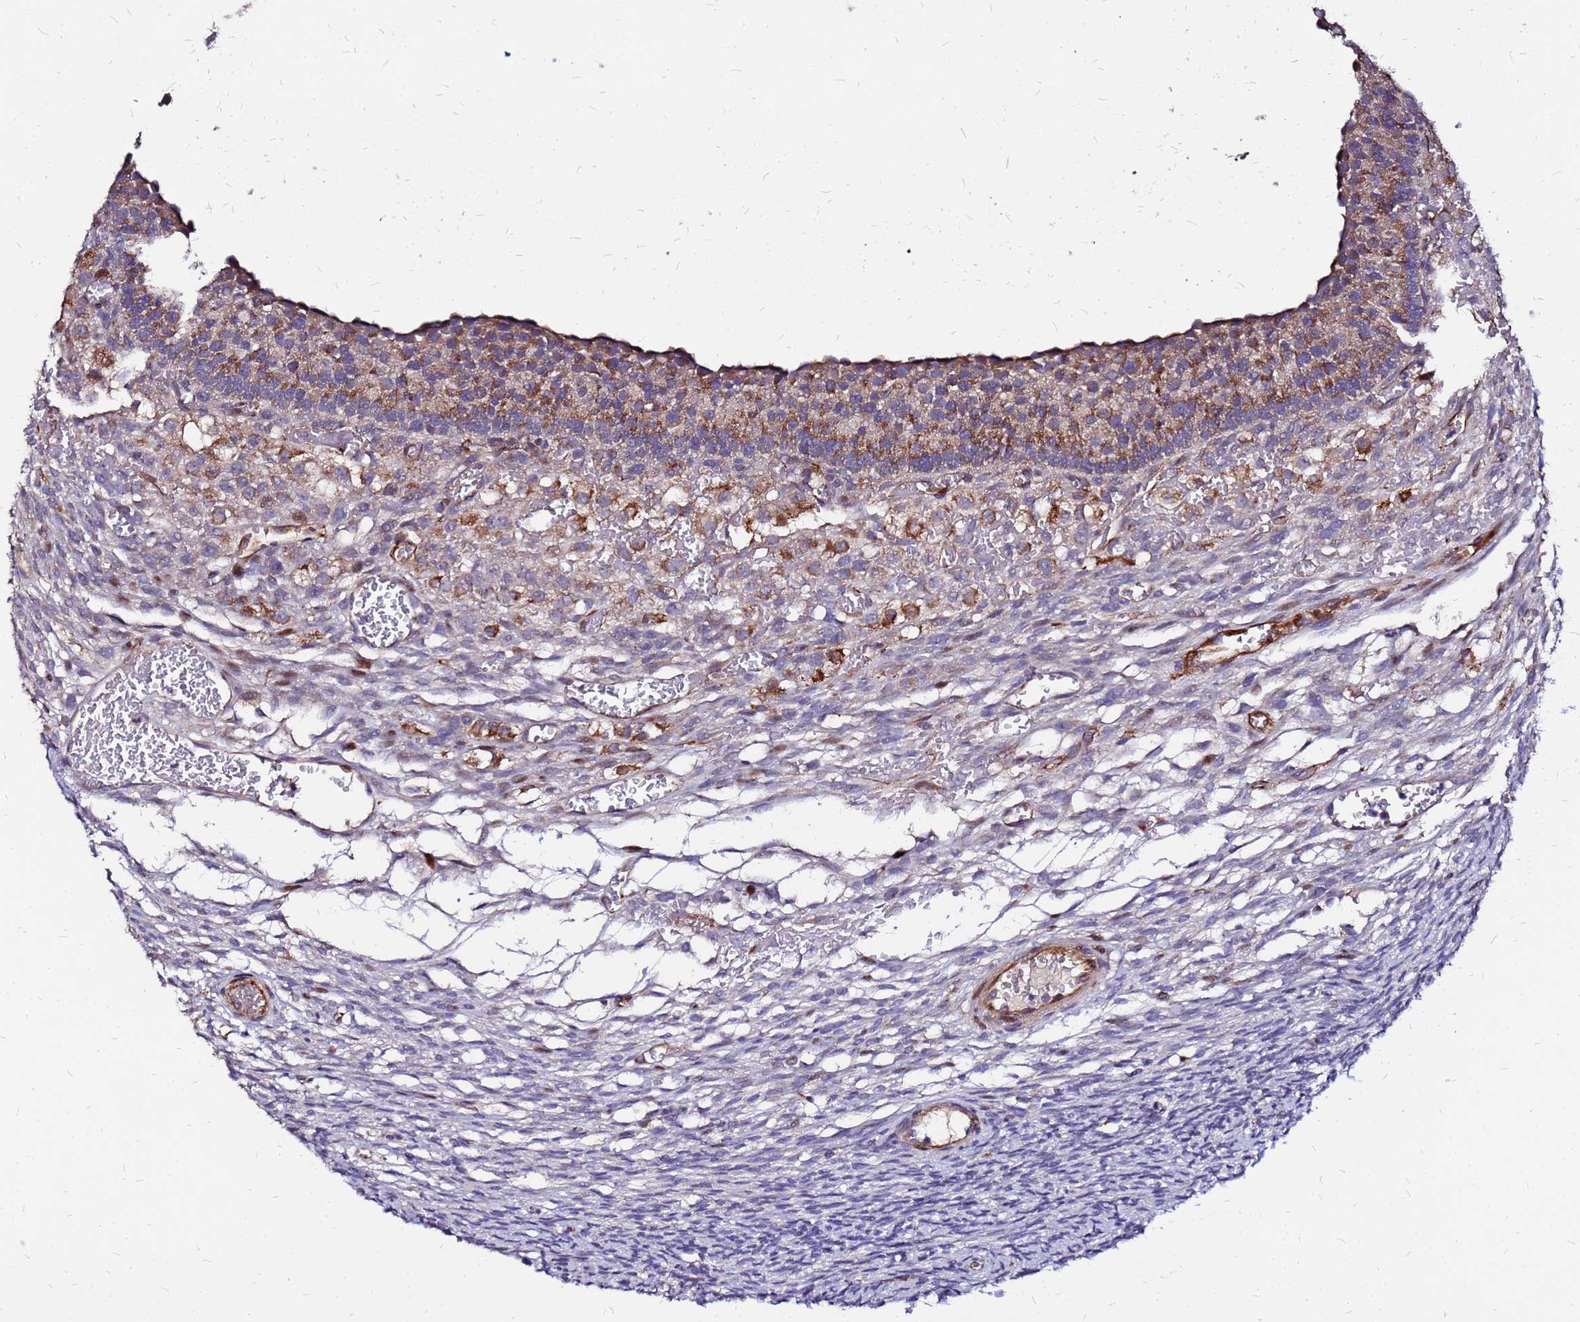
{"staining": {"intensity": "moderate", "quantity": "<25%", "location": "cytoplasmic/membranous"}, "tissue": "ovary", "cell_type": "Ovarian stroma cells", "image_type": "normal", "snomed": [{"axis": "morphology", "description": "Normal tissue, NOS"}, {"axis": "topography", "description": "Ovary"}], "caption": "Brown immunohistochemical staining in unremarkable ovary exhibits moderate cytoplasmic/membranous positivity in approximately <25% of ovarian stroma cells.", "gene": "ARHGEF35", "patient": {"sex": "female", "age": 39}}